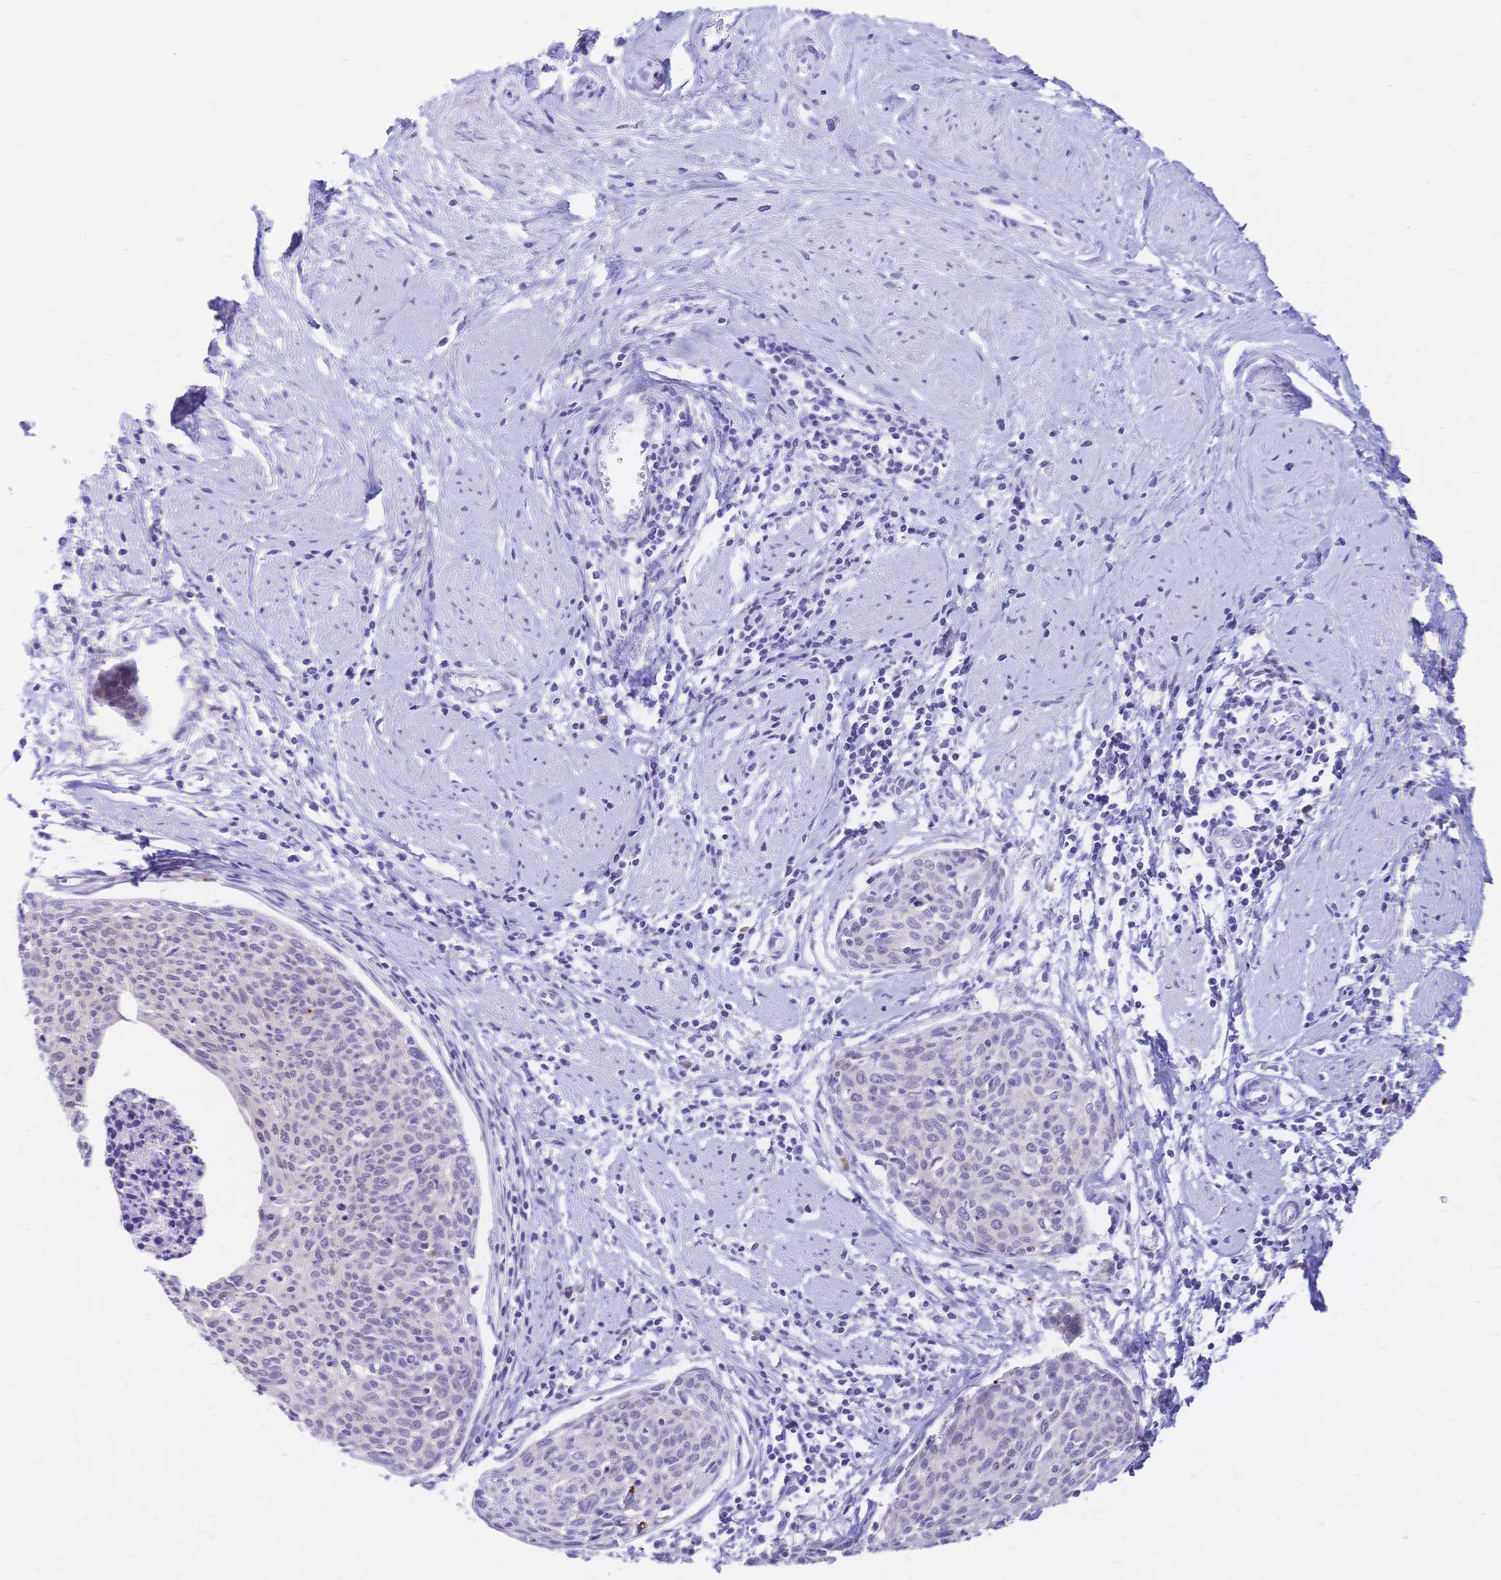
{"staining": {"intensity": "negative", "quantity": "none", "location": "none"}, "tissue": "cervical cancer", "cell_type": "Tumor cells", "image_type": "cancer", "snomed": [{"axis": "morphology", "description": "Squamous cell carcinoma, NOS"}, {"axis": "topography", "description": "Cervix"}], "caption": "This is an IHC photomicrograph of human cervical cancer. There is no expression in tumor cells.", "gene": "GRB7", "patient": {"sex": "female", "age": 49}}